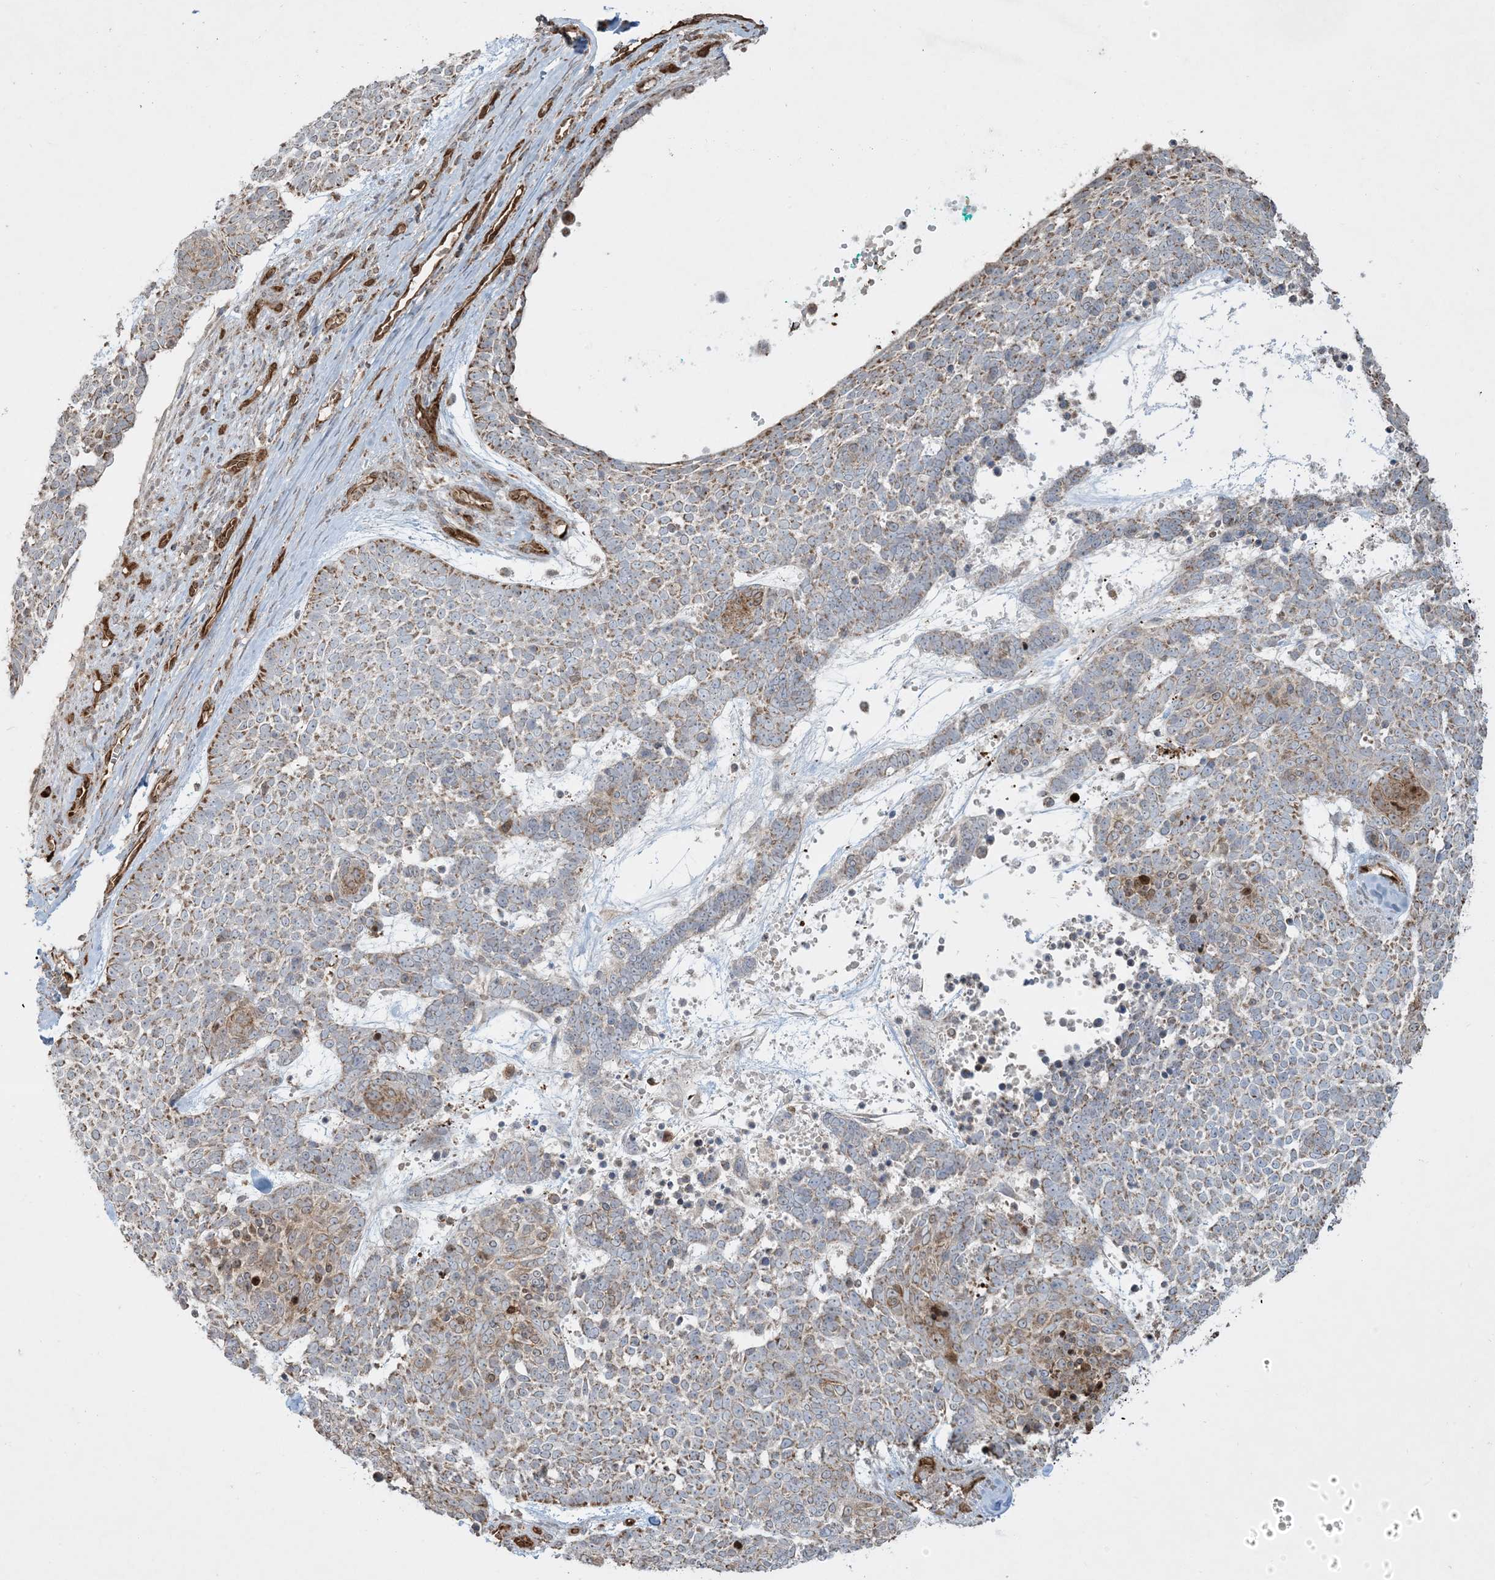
{"staining": {"intensity": "moderate", "quantity": "25%-75%", "location": "cytoplasmic/membranous"}, "tissue": "skin cancer", "cell_type": "Tumor cells", "image_type": "cancer", "snomed": [{"axis": "morphology", "description": "Basal cell carcinoma"}, {"axis": "topography", "description": "Skin"}], "caption": "Immunohistochemistry (IHC) staining of skin basal cell carcinoma, which demonstrates medium levels of moderate cytoplasmic/membranous staining in approximately 25%-75% of tumor cells indicating moderate cytoplasmic/membranous protein positivity. The staining was performed using DAB (3,3'-diaminobenzidine) (brown) for protein detection and nuclei were counterstained in hematoxylin (blue).", "gene": "PPM1F", "patient": {"sex": "female", "age": 81}}